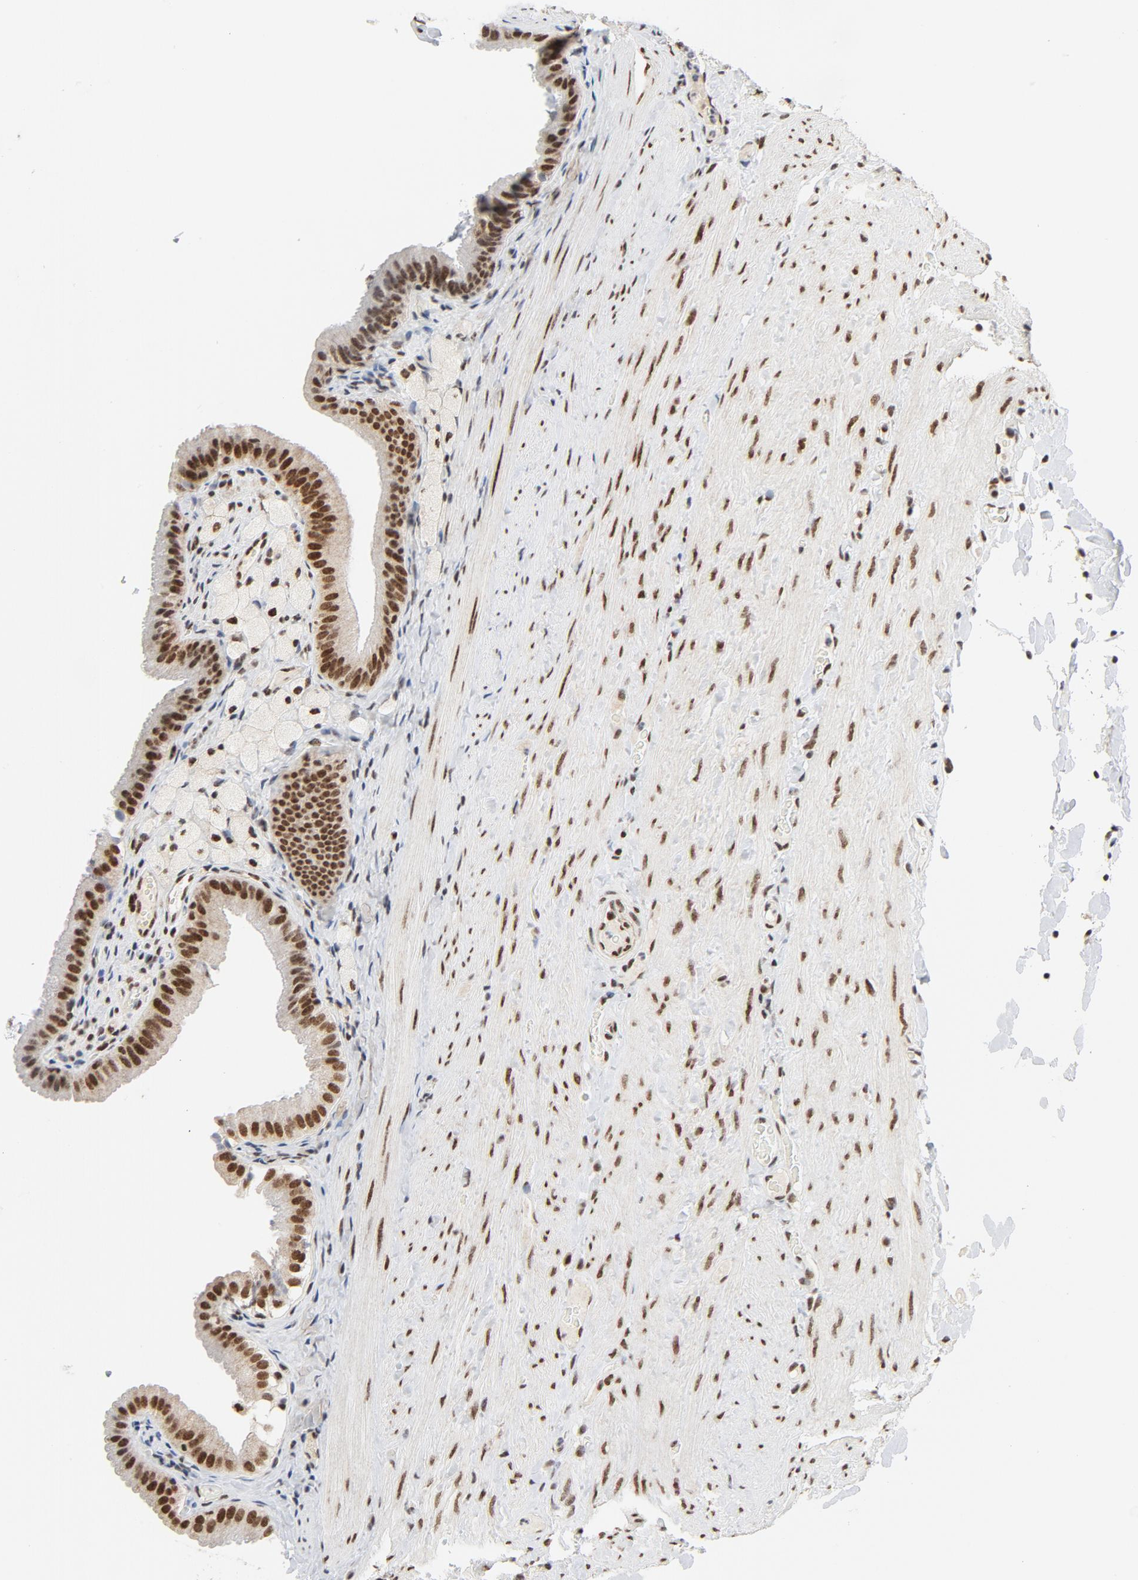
{"staining": {"intensity": "strong", "quantity": ">75%", "location": "nuclear"}, "tissue": "gallbladder", "cell_type": "Glandular cells", "image_type": "normal", "snomed": [{"axis": "morphology", "description": "Normal tissue, NOS"}, {"axis": "topography", "description": "Gallbladder"}], "caption": "Approximately >75% of glandular cells in unremarkable gallbladder reveal strong nuclear protein staining as visualized by brown immunohistochemical staining.", "gene": "ERCC1", "patient": {"sex": "female", "age": 24}}